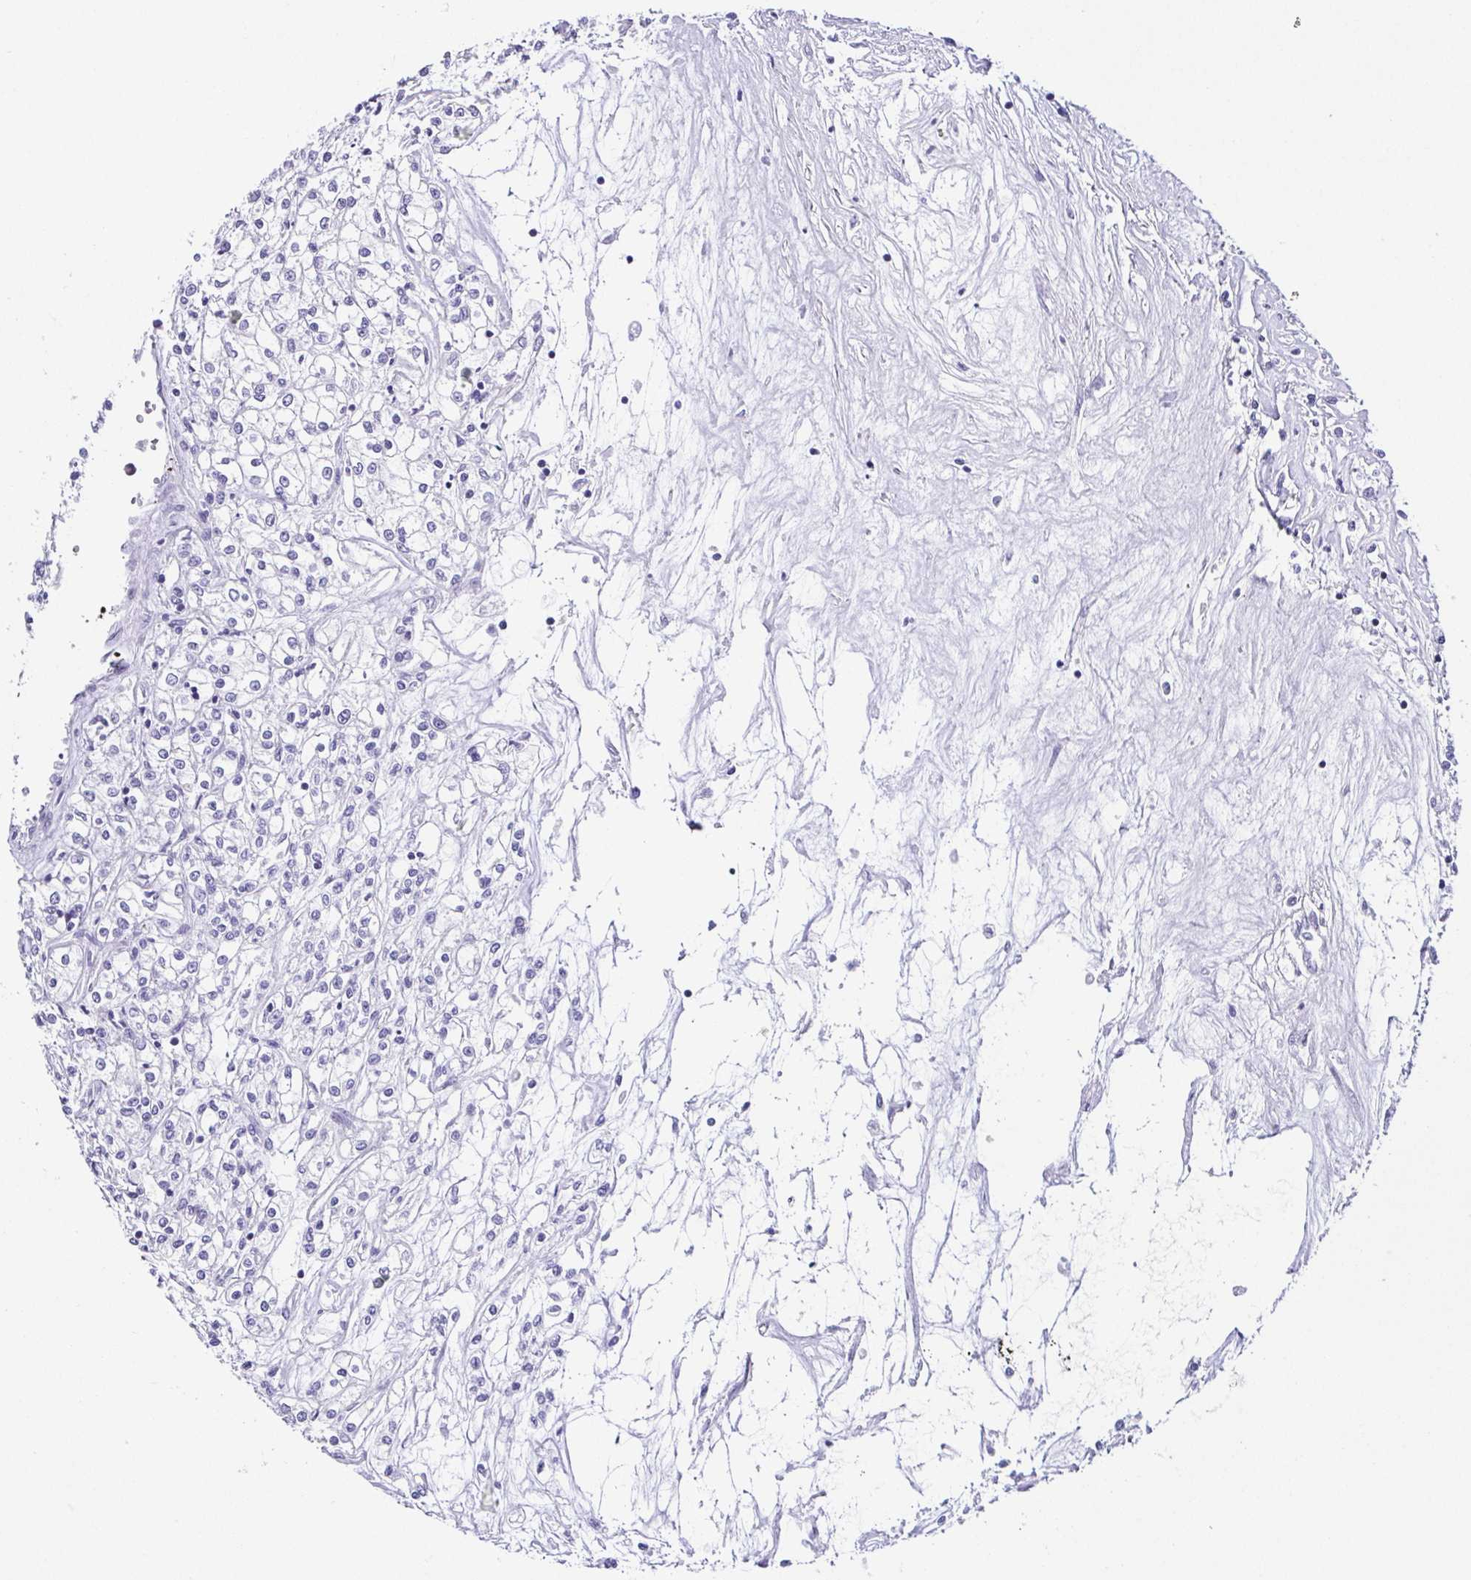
{"staining": {"intensity": "negative", "quantity": "none", "location": "none"}, "tissue": "renal cancer", "cell_type": "Tumor cells", "image_type": "cancer", "snomed": [{"axis": "morphology", "description": "Adenocarcinoma, NOS"}, {"axis": "topography", "description": "Kidney"}], "caption": "DAB (3,3'-diaminobenzidine) immunohistochemical staining of human renal cancer shows no significant expression in tumor cells.", "gene": "ESX1", "patient": {"sex": "female", "age": 59}}